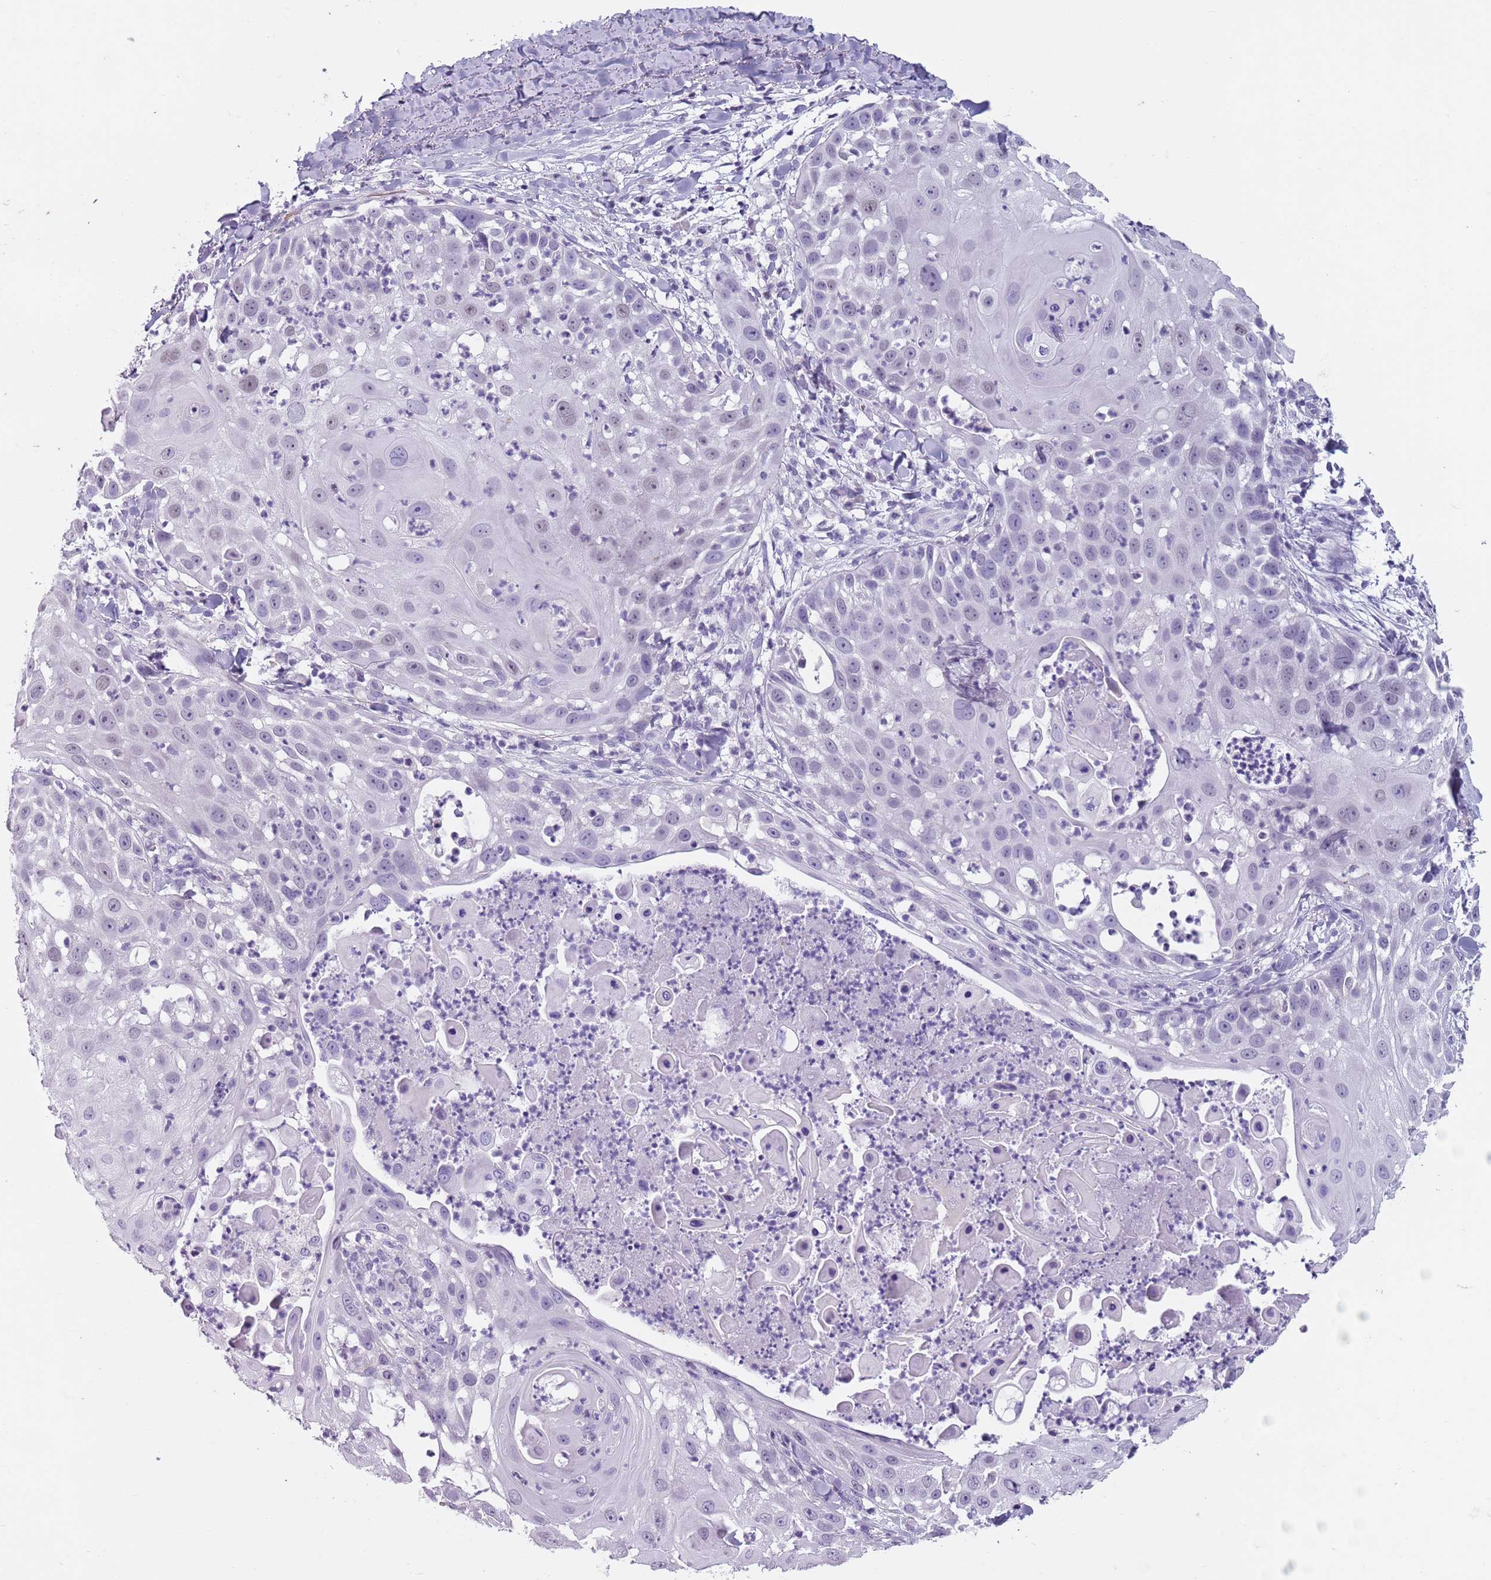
{"staining": {"intensity": "negative", "quantity": "none", "location": "none"}, "tissue": "skin cancer", "cell_type": "Tumor cells", "image_type": "cancer", "snomed": [{"axis": "morphology", "description": "Squamous cell carcinoma, NOS"}, {"axis": "topography", "description": "Skin"}], "caption": "Tumor cells show no significant expression in skin cancer.", "gene": "SPESP1", "patient": {"sex": "female", "age": 44}}